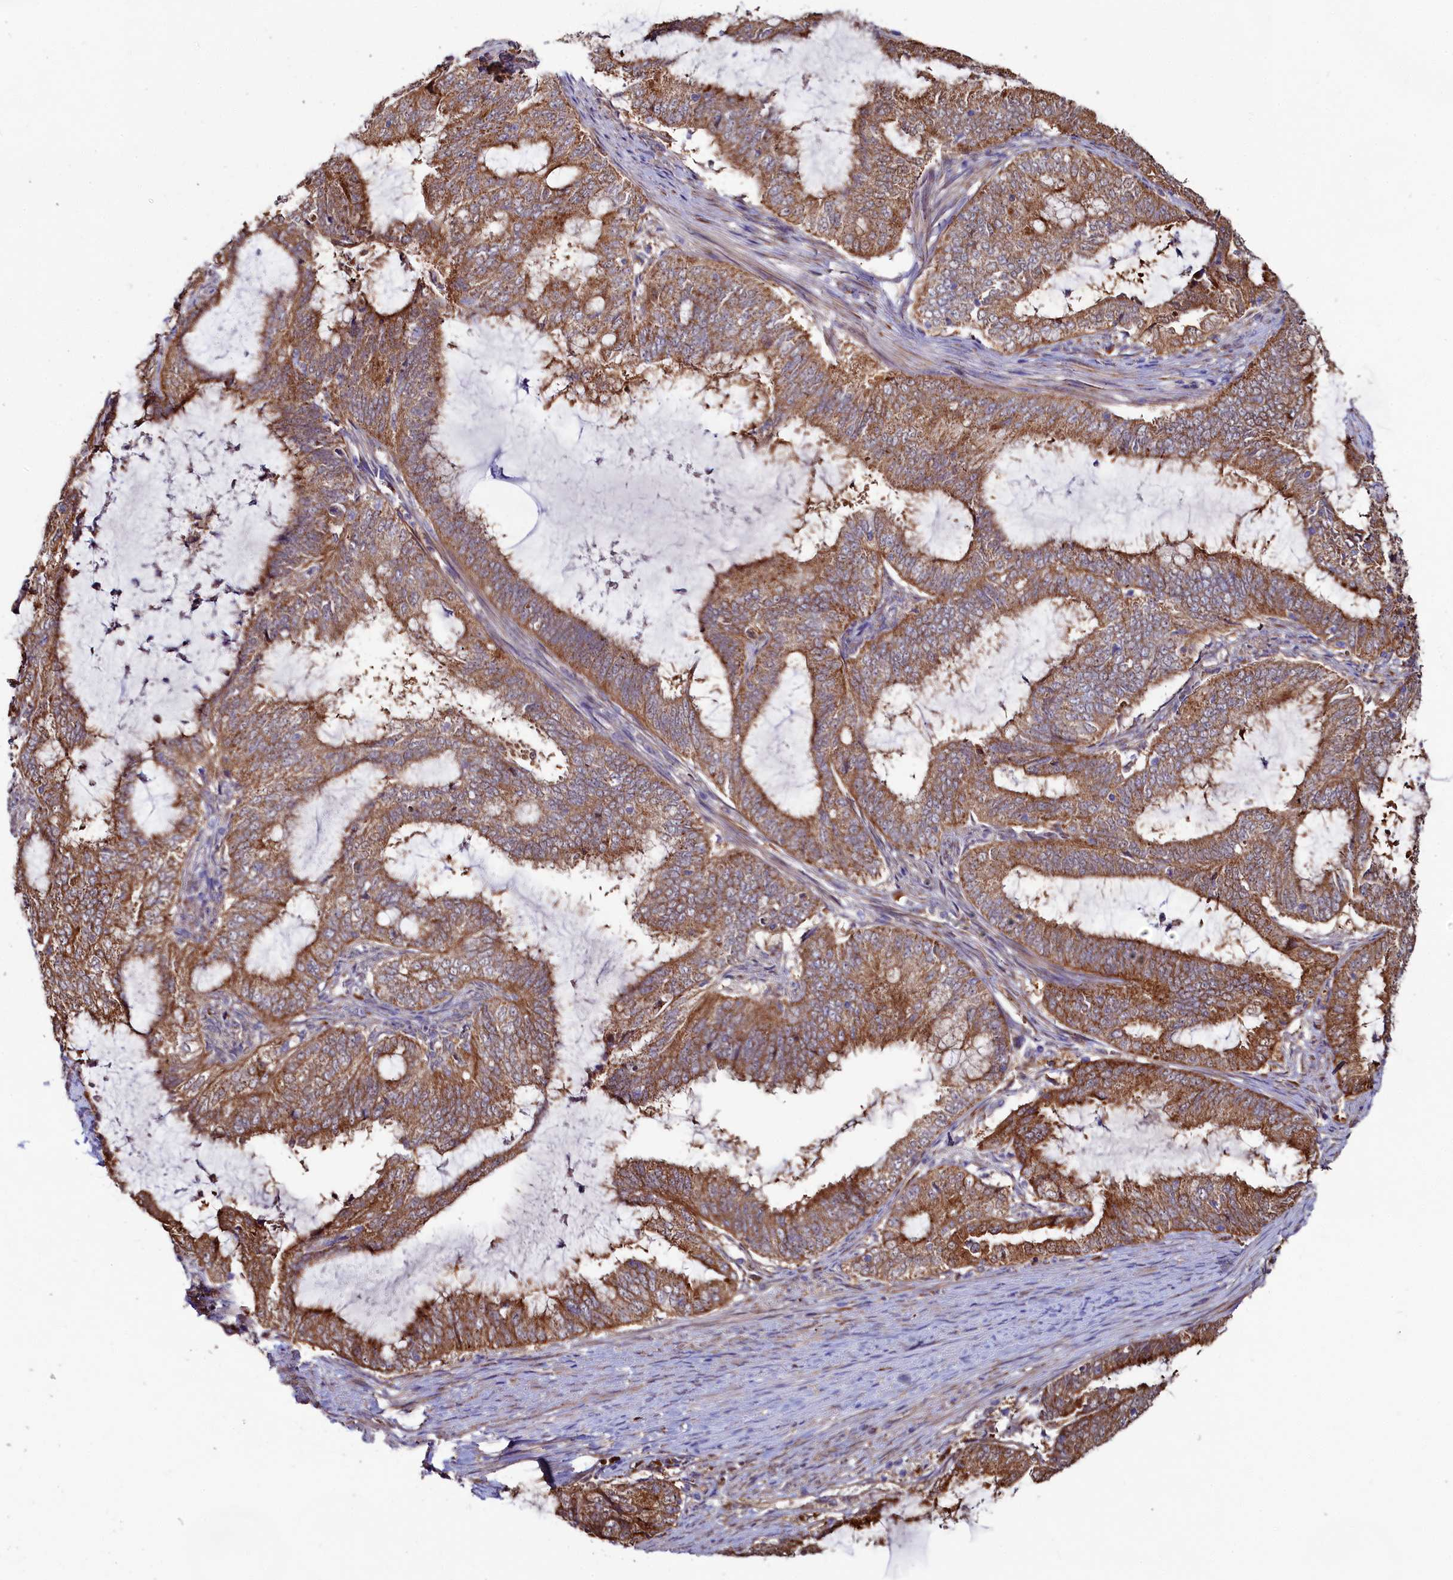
{"staining": {"intensity": "moderate", "quantity": ">75%", "location": "cytoplasmic/membranous"}, "tissue": "endometrial cancer", "cell_type": "Tumor cells", "image_type": "cancer", "snomed": [{"axis": "morphology", "description": "Adenocarcinoma, NOS"}, {"axis": "topography", "description": "Endometrium"}], "caption": "Adenocarcinoma (endometrial) stained with a protein marker displays moderate staining in tumor cells.", "gene": "ASTE1", "patient": {"sex": "female", "age": 51}}